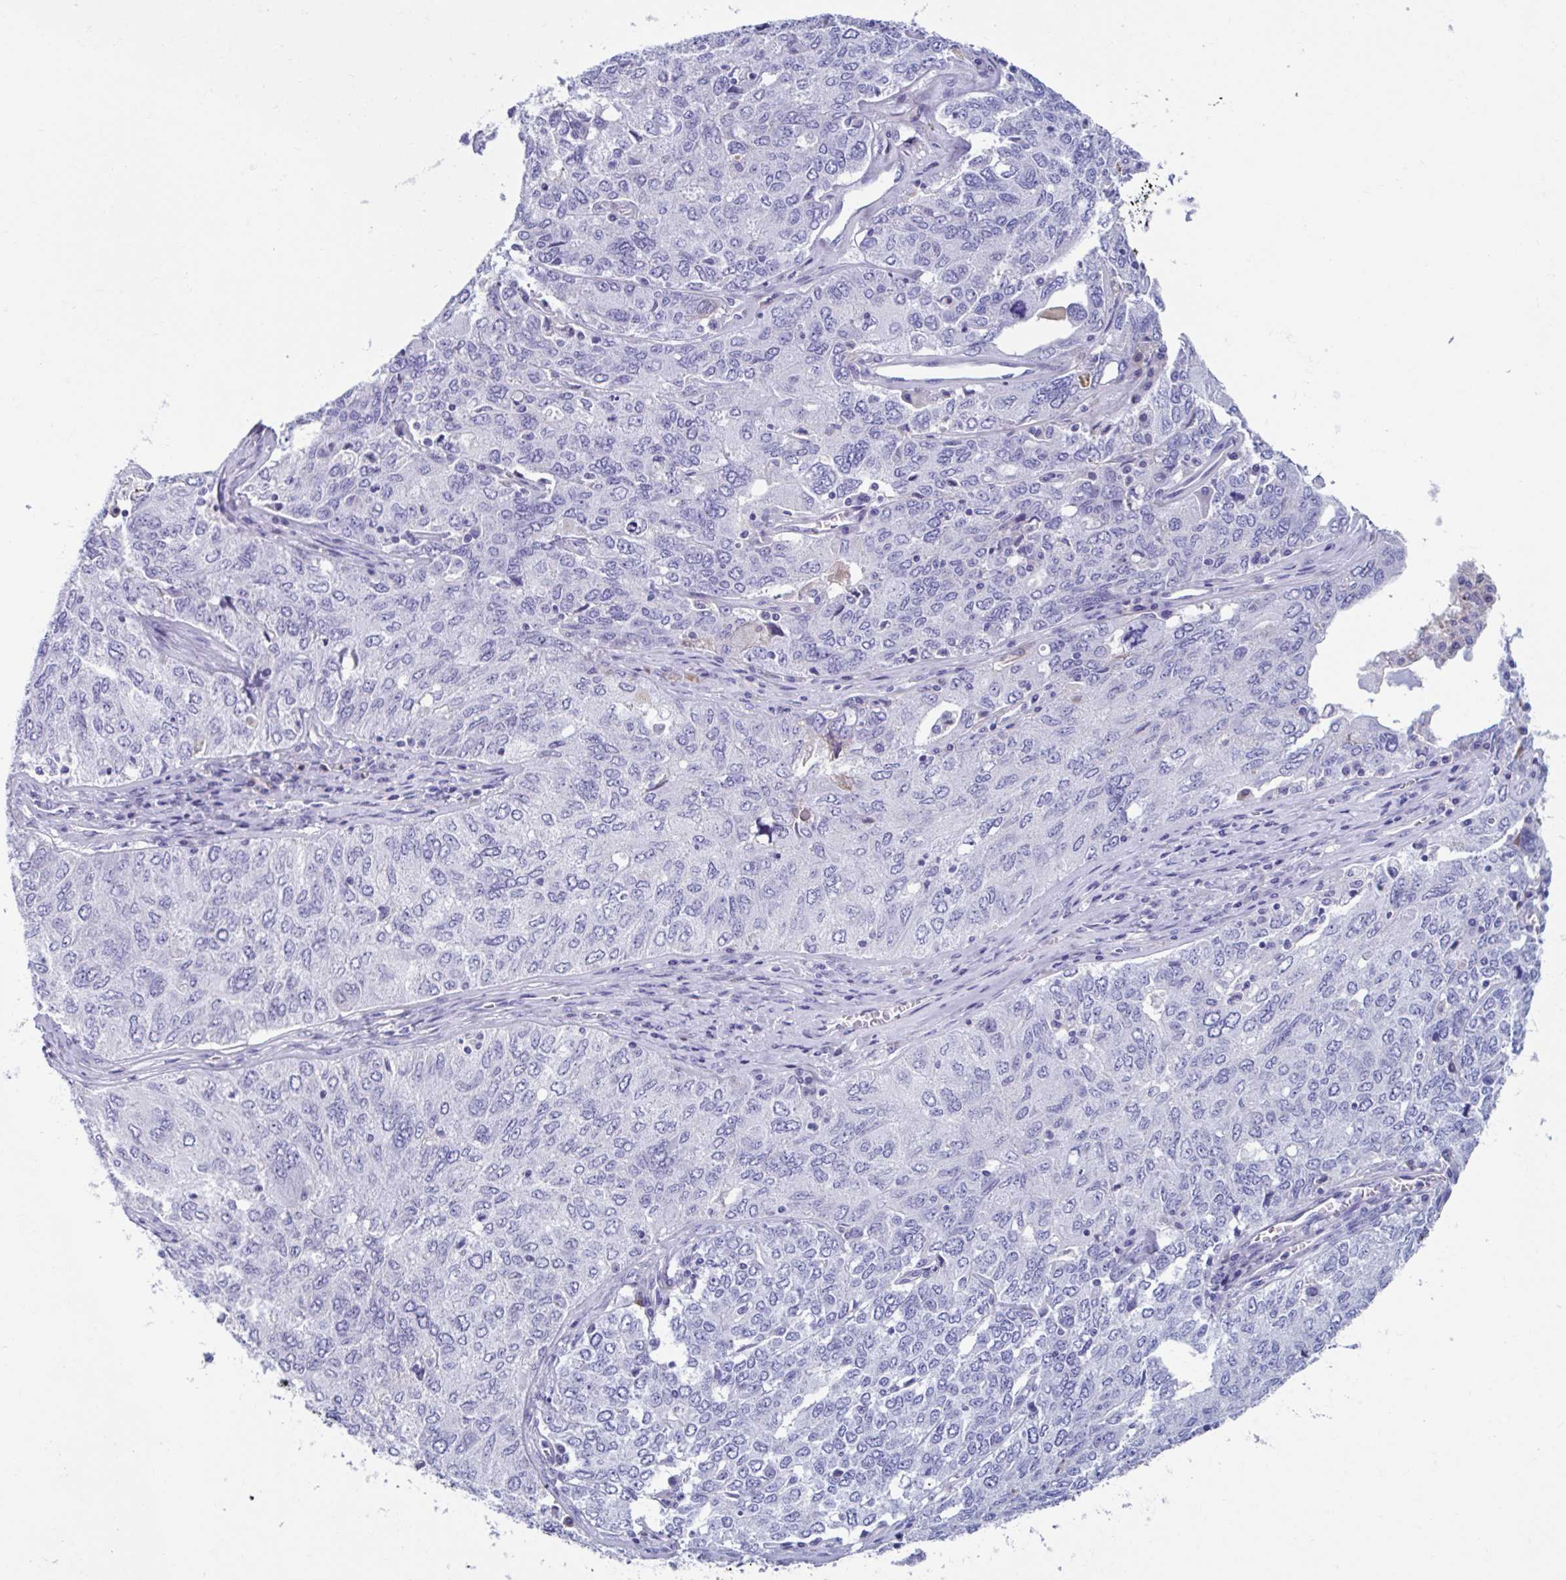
{"staining": {"intensity": "negative", "quantity": "none", "location": "none"}, "tissue": "ovarian cancer", "cell_type": "Tumor cells", "image_type": "cancer", "snomed": [{"axis": "morphology", "description": "Carcinoma, endometroid"}, {"axis": "topography", "description": "Ovary"}], "caption": "IHC of human ovarian cancer displays no staining in tumor cells. (DAB immunohistochemistry visualized using brightfield microscopy, high magnification).", "gene": "USP35", "patient": {"sex": "female", "age": 62}}